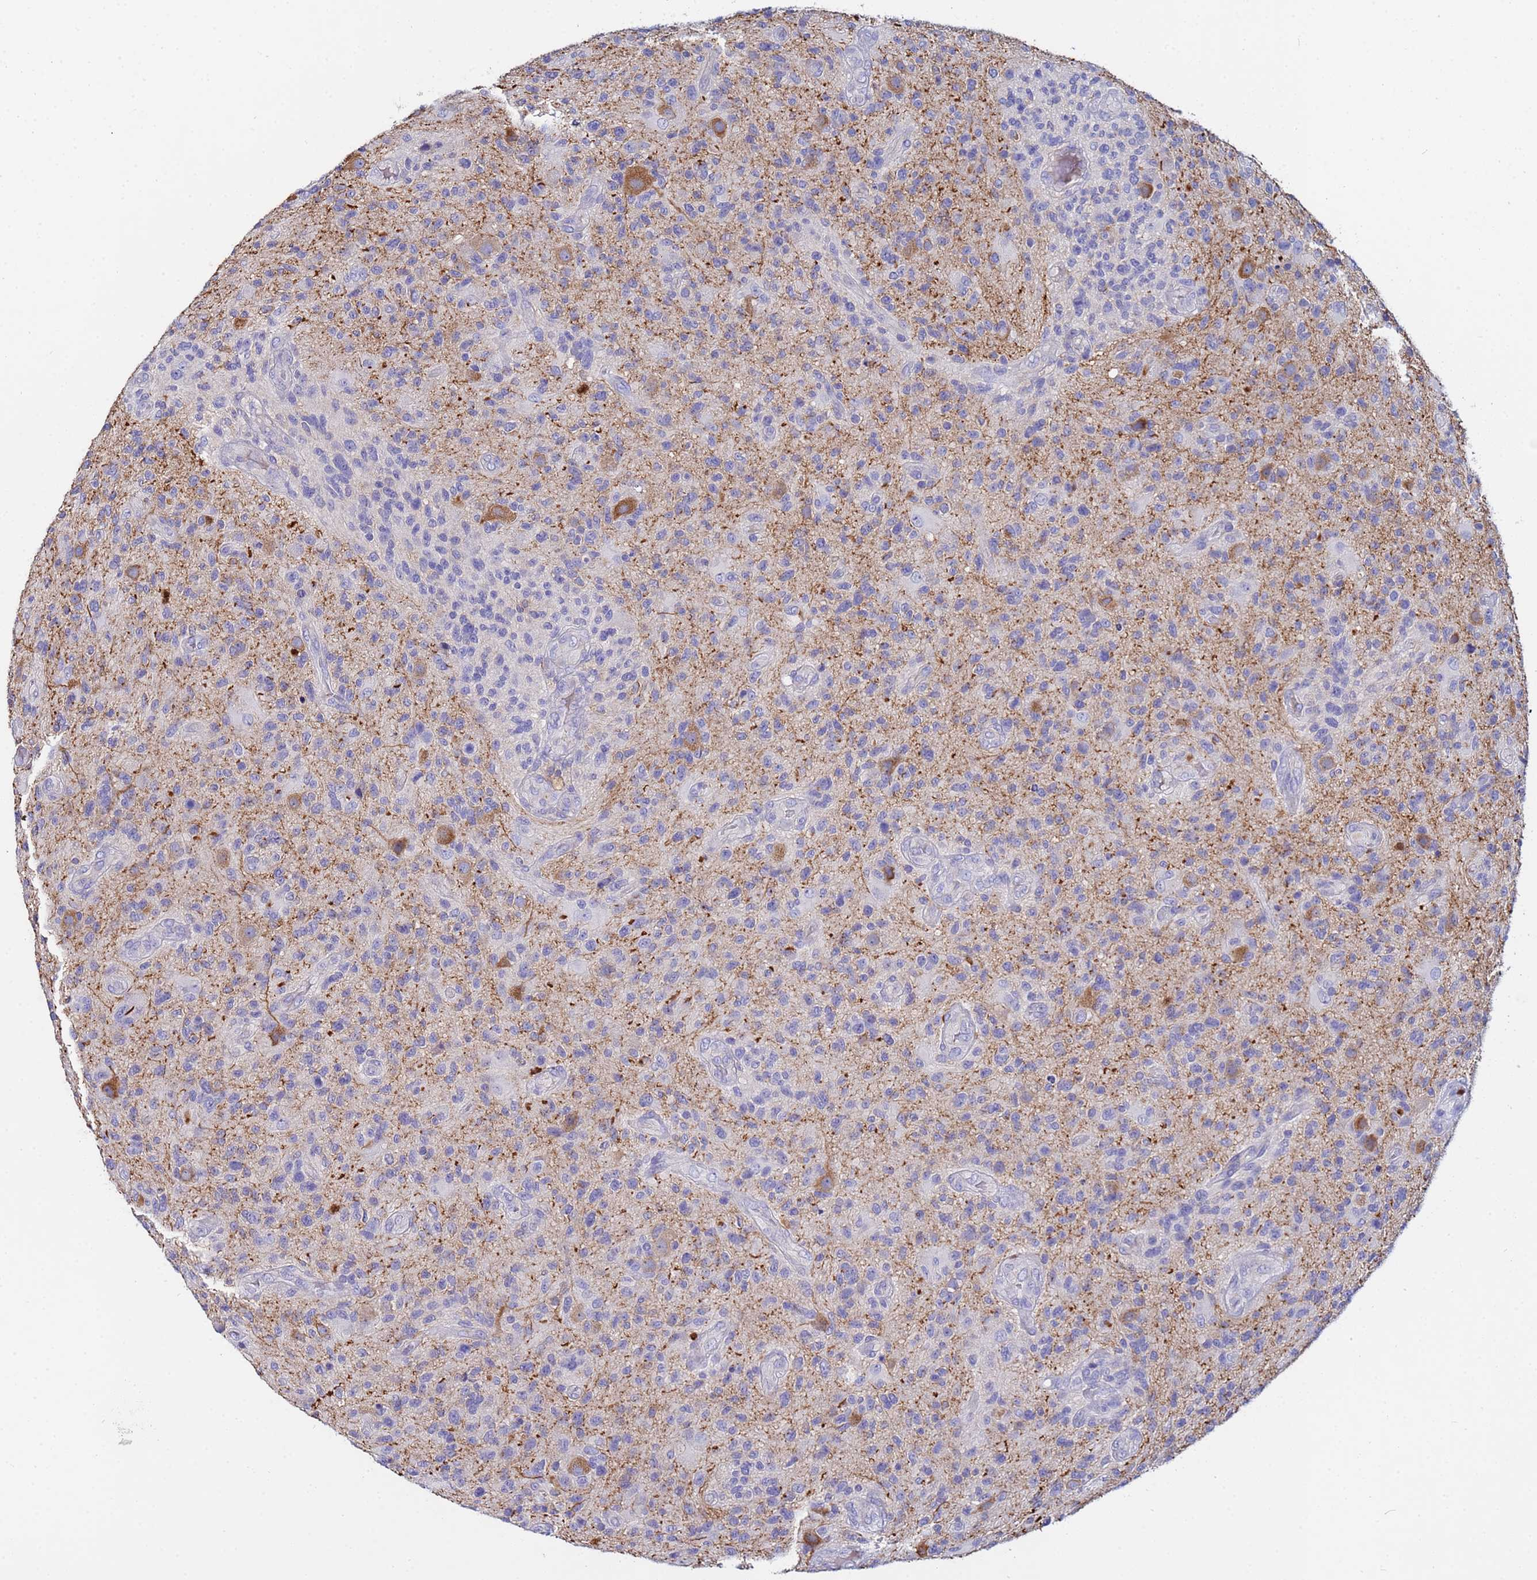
{"staining": {"intensity": "negative", "quantity": "none", "location": "none"}, "tissue": "glioma", "cell_type": "Tumor cells", "image_type": "cancer", "snomed": [{"axis": "morphology", "description": "Glioma, malignant, High grade"}, {"axis": "topography", "description": "Brain"}], "caption": "Micrograph shows no significant protein staining in tumor cells of glioma. (DAB (3,3'-diaminobenzidine) immunohistochemistry (IHC) visualized using brightfield microscopy, high magnification).", "gene": "TUBAL3", "patient": {"sex": "male", "age": 47}}